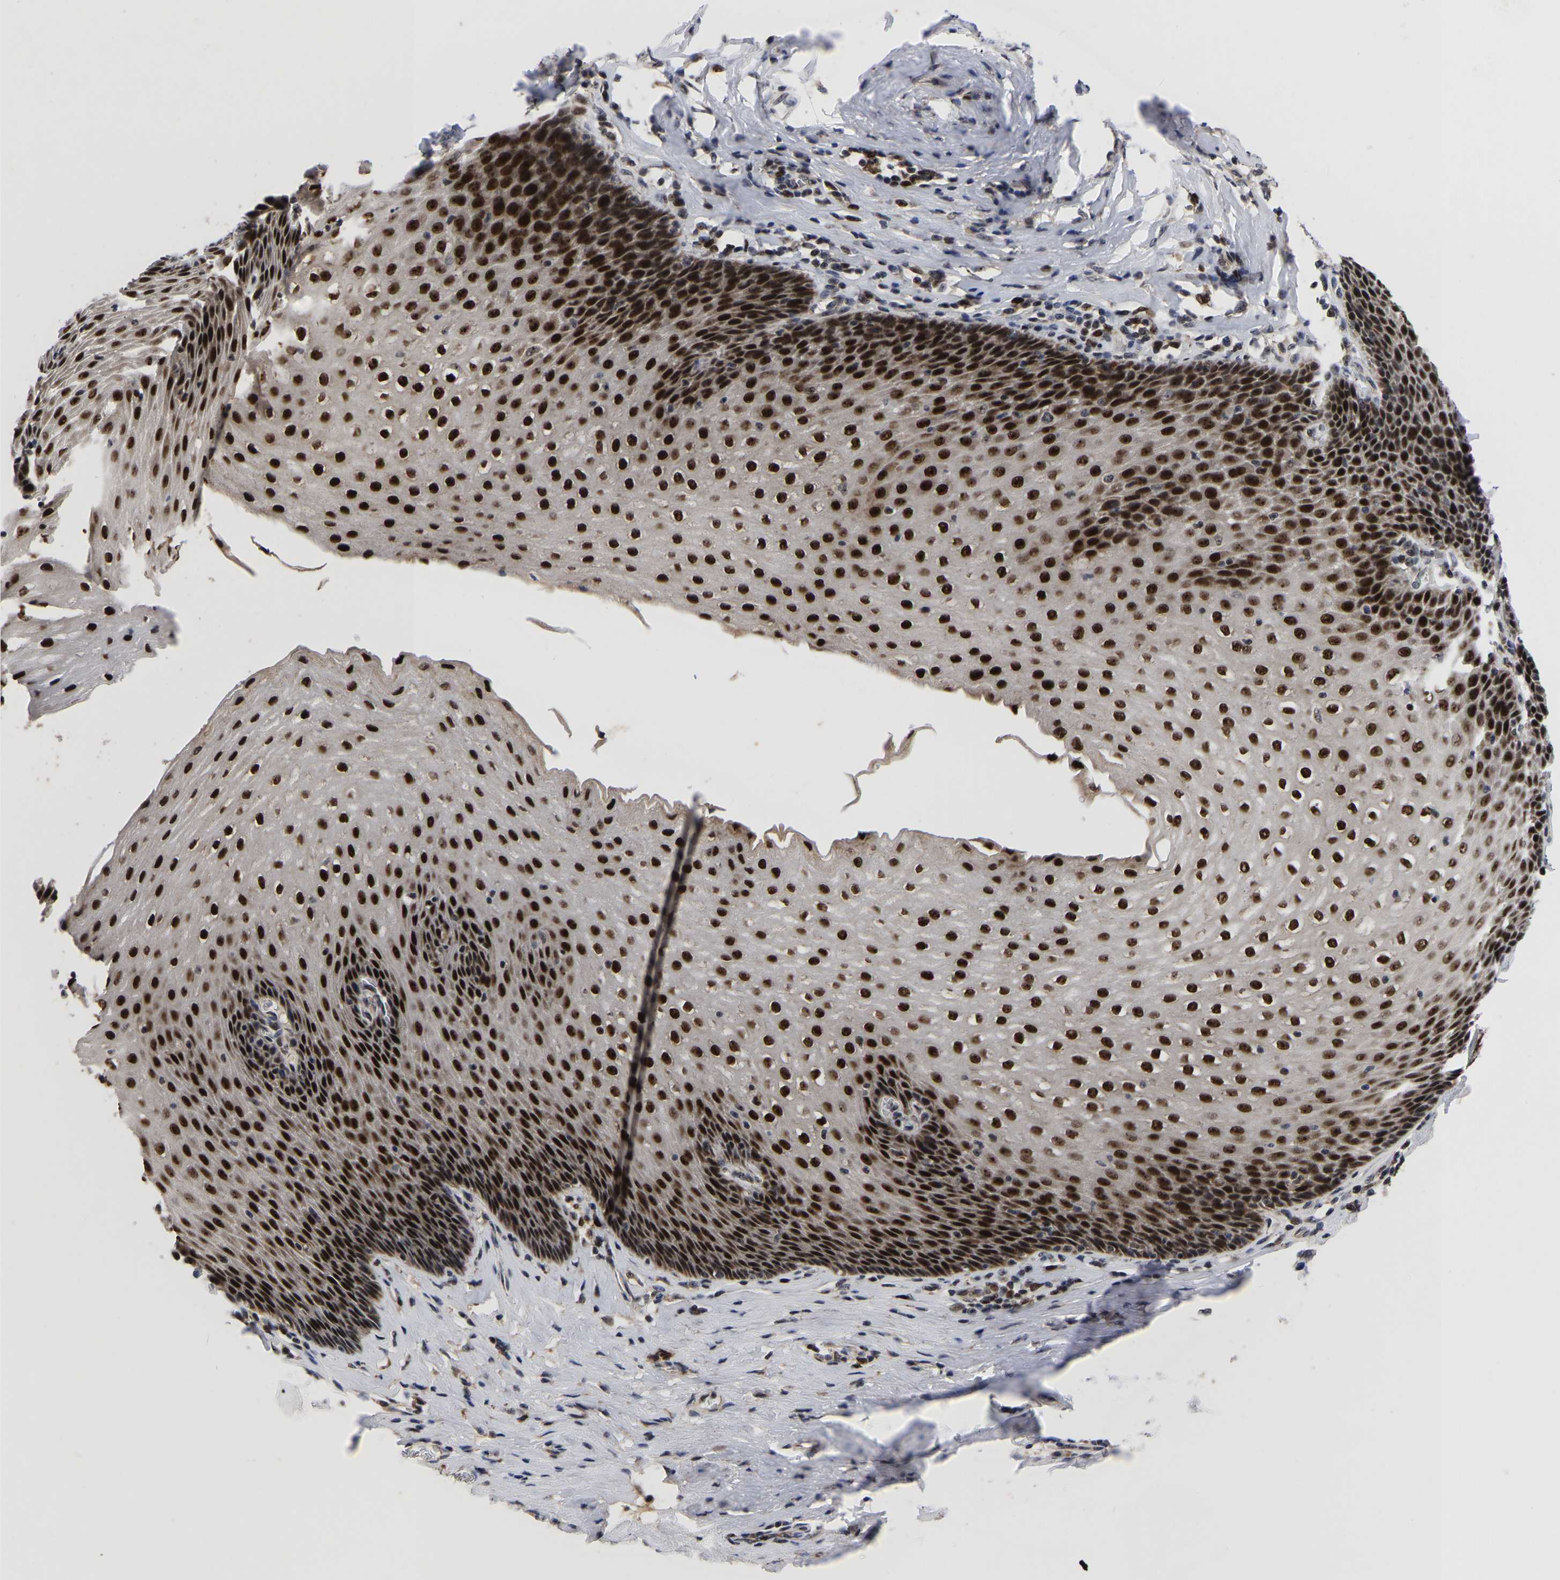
{"staining": {"intensity": "strong", "quantity": ">75%", "location": "nuclear"}, "tissue": "esophagus", "cell_type": "Squamous epithelial cells", "image_type": "normal", "snomed": [{"axis": "morphology", "description": "Normal tissue, NOS"}, {"axis": "topography", "description": "Esophagus"}], "caption": "Immunohistochemical staining of normal human esophagus demonstrates >75% levels of strong nuclear protein staining in about >75% of squamous epithelial cells.", "gene": "JUNB", "patient": {"sex": "female", "age": 61}}